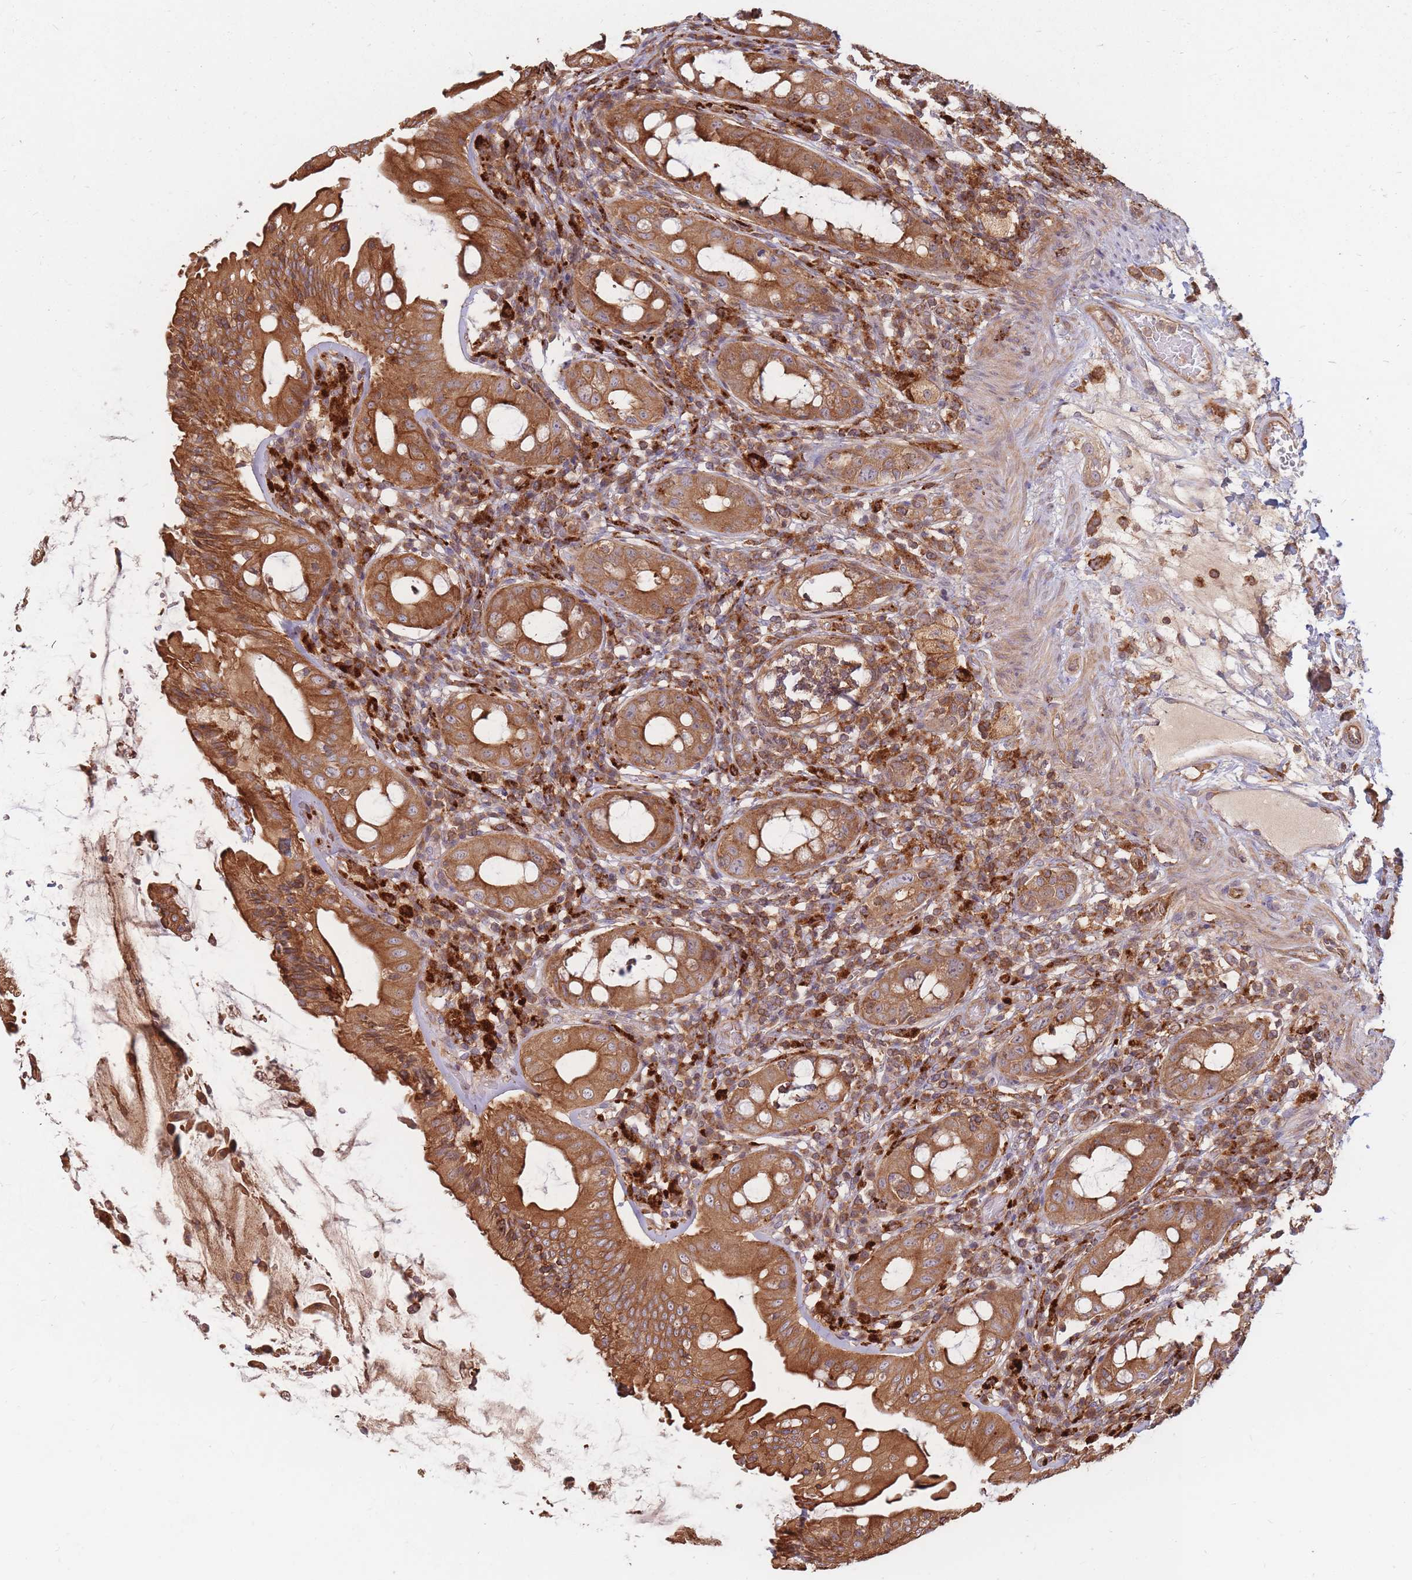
{"staining": {"intensity": "moderate", "quantity": ">75%", "location": "cytoplasmic/membranous"}, "tissue": "rectum", "cell_type": "Glandular cells", "image_type": "normal", "snomed": [{"axis": "morphology", "description": "Normal tissue, NOS"}, {"axis": "topography", "description": "Rectum"}], "caption": "A brown stain labels moderate cytoplasmic/membranous positivity of a protein in glandular cells of normal rectum.", "gene": "RASSF2", "patient": {"sex": "female", "age": 57}}